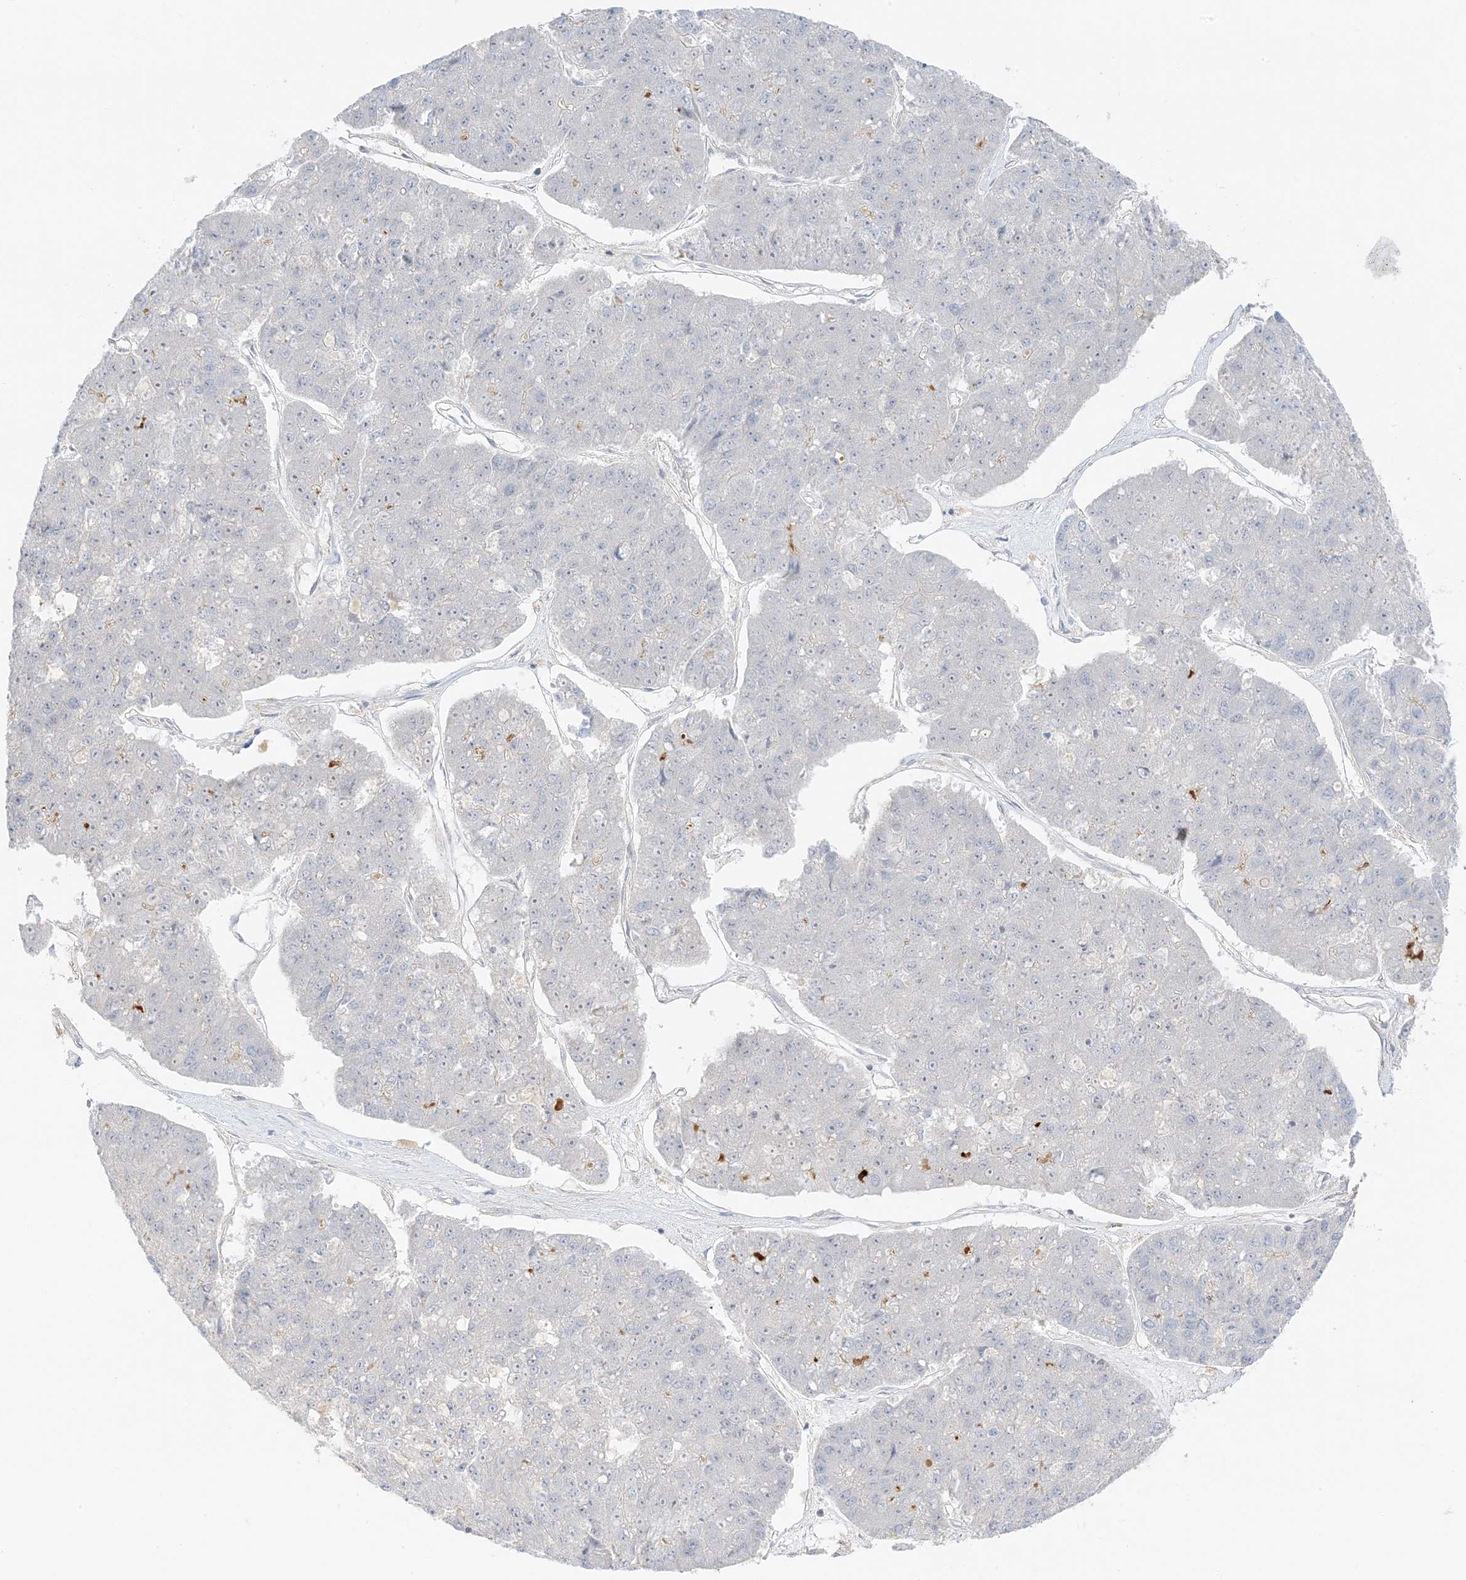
{"staining": {"intensity": "negative", "quantity": "none", "location": "none"}, "tissue": "pancreatic cancer", "cell_type": "Tumor cells", "image_type": "cancer", "snomed": [{"axis": "morphology", "description": "Adenocarcinoma, NOS"}, {"axis": "topography", "description": "Pancreas"}], "caption": "The immunohistochemistry (IHC) photomicrograph has no significant expression in tumor cells of pancreatic adenocarcinoma tissue.", "gene": "ETAA1", "patient": {"sex": "male", "age": 50}}